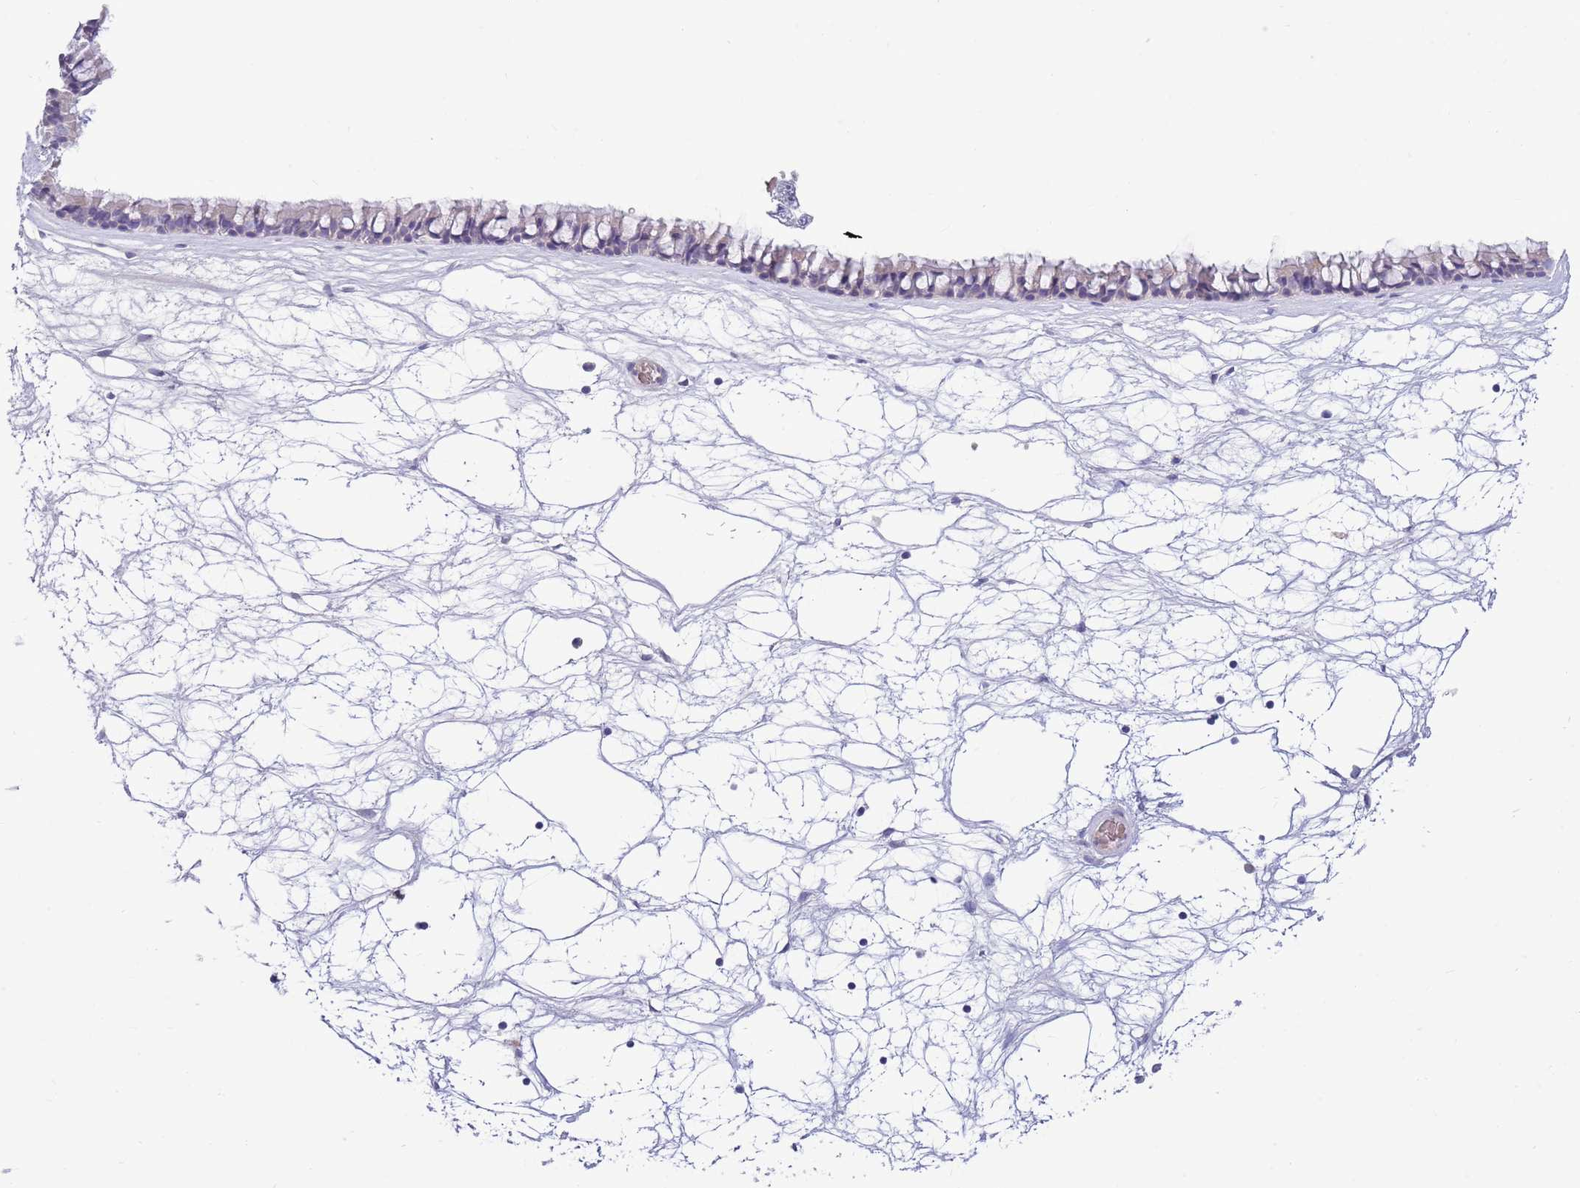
{"staining": {"intensity": "weak", "quantity": "<25%", "location": "cytoplasmic/membranous"}, "tissue": "nasopharynx", "cell_type": "Respiratory epithelial cells", "image_type": "normal", "snomed": [{"axis": "morphology", "description": "Normal tissue, NOS"}, {"axis": "topography", "description": "Nasopharynx"}], "caption": "The micrograph exhibits no significant expression in respiratory epithelial cells of nasopharynx.", "gene": "DDHD1", "patient": {"sex": "male", "age": 64}}